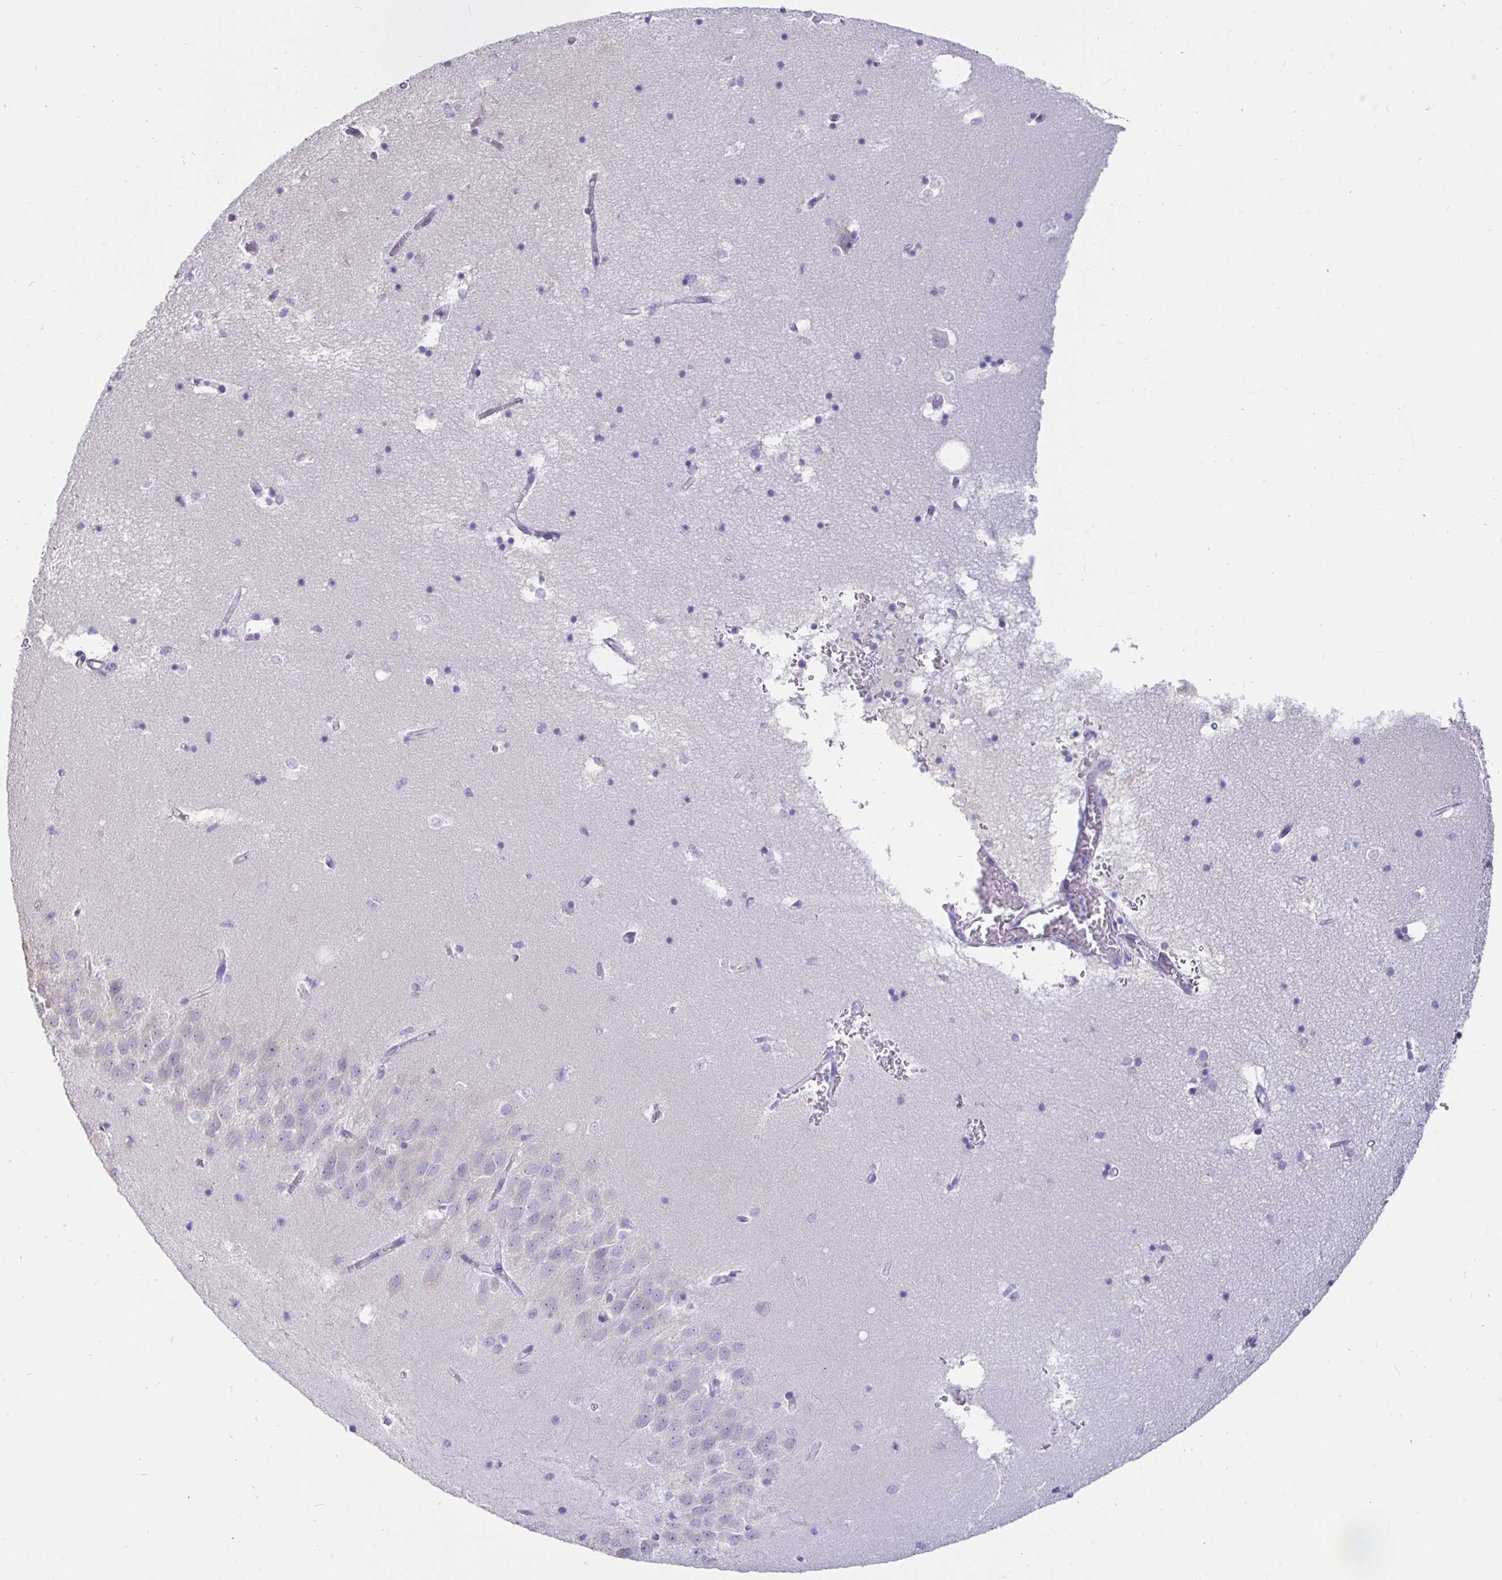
{"staining": {"intensity": "negative", "quantity": "none", "location": "none"}, "tissue": "hippocampus", "cell_type": "Glial cells", "image_type": "normal", "snomed": [{"axis": "morphology", "description": "Normal tissue, NOS"}, {"axis": "topography", "description": "Hippocampus"}], "caption": "This is a micrograph of IHC staining of unremarkable hippocampus, which shows no expression in glial cells. (DAB IHC visualized using brightfield microscopy, high magnification).", "gene": "DNAI2", "patient": {"sex": "male", "age": 58}}